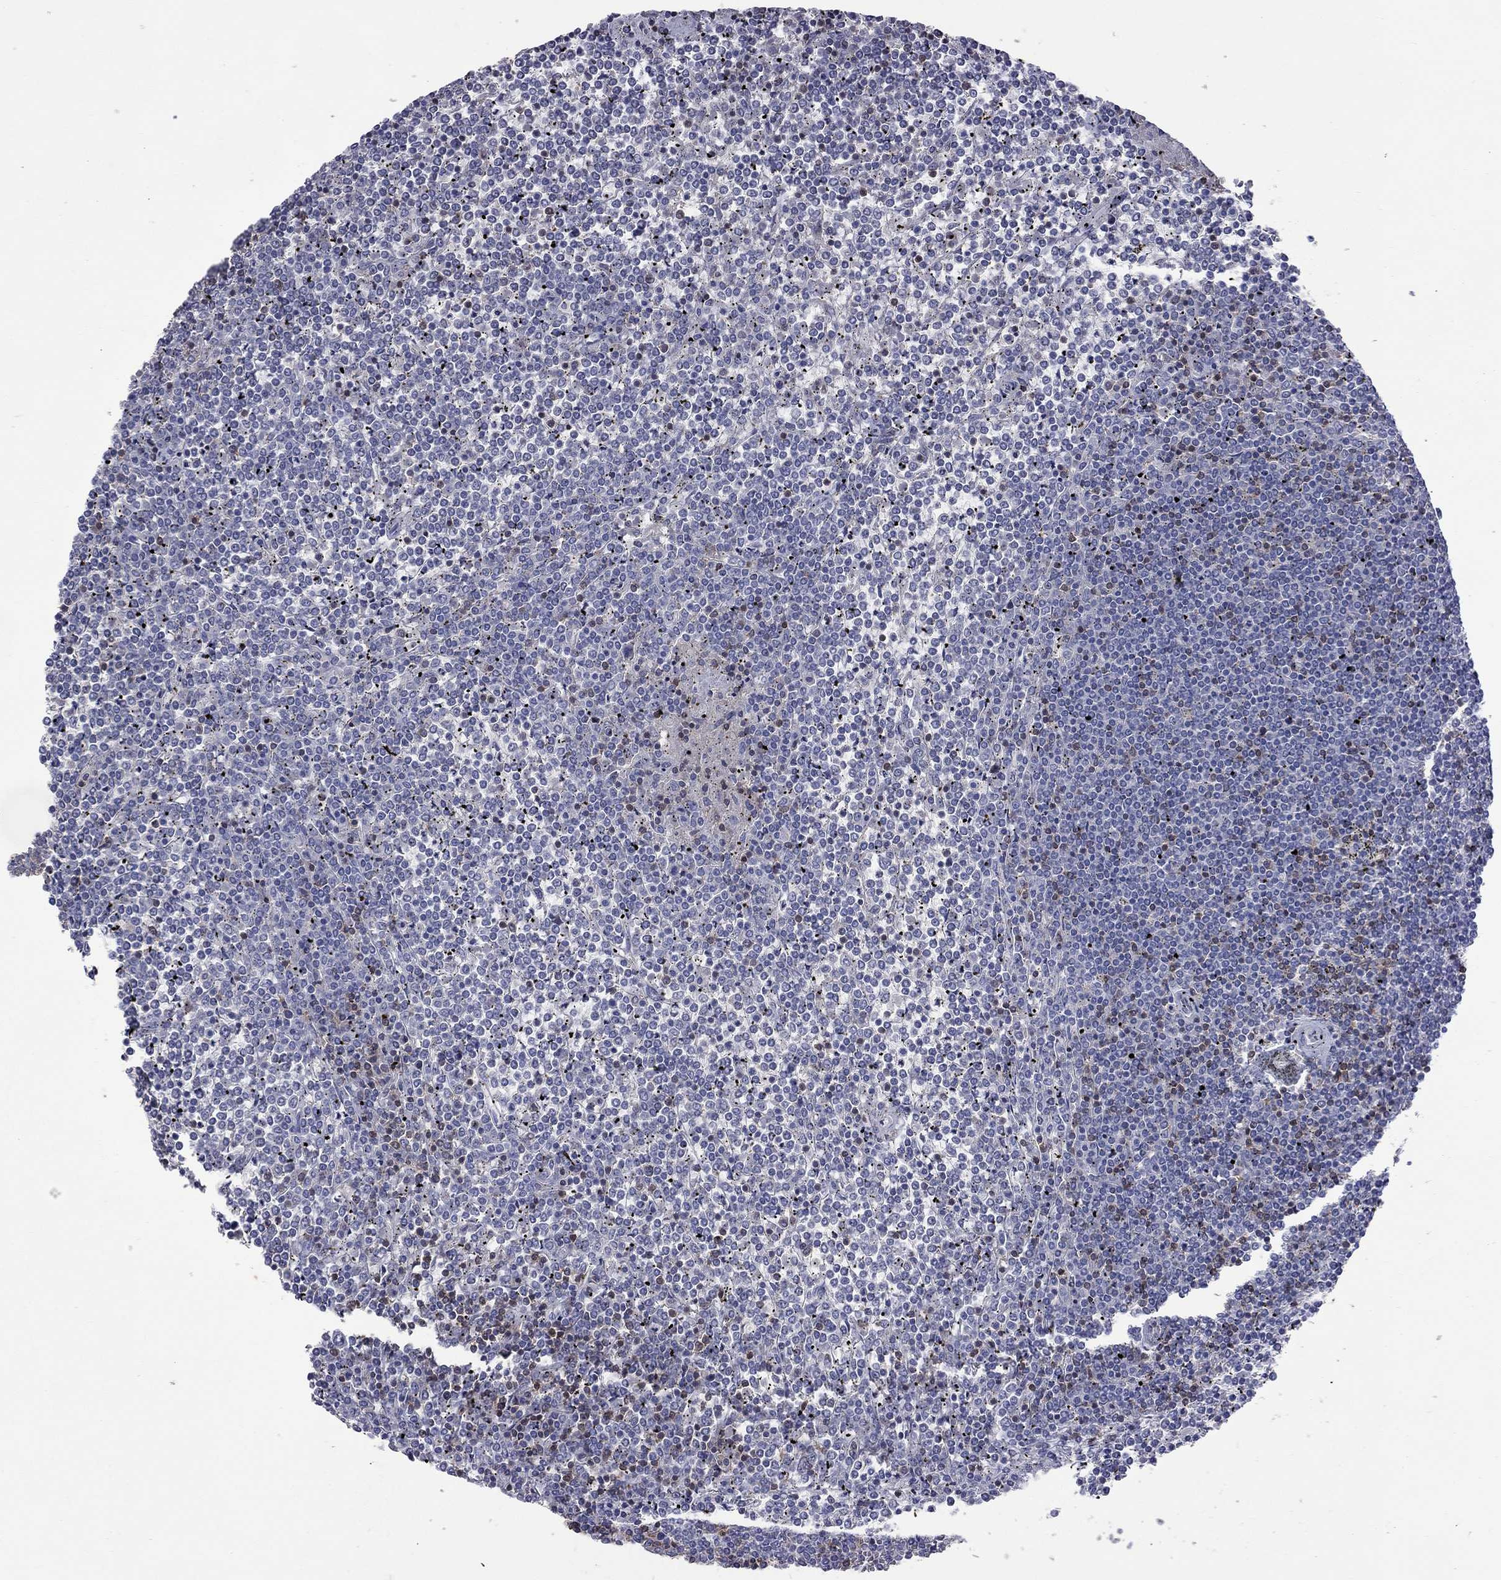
{"staining": {"intensity": "negative", "quantity": "none", "location": "none"}, "tissue": "lymphoma", "cell_type": "Tumor cells", "image_type": "cancer", "snomed": [{"axis": "morphology", "description": "Malignant lymphoma, non-Hodgkin's type, Low grade"}, {"axis": "topography", "description": "Spleen"}], "caption": "The IHC histopathology image has no significant staining in tumor cells of malignant lymphoma, non-Hodgkin's type (low-grade) tissue. (DAB (3,3'-diaminobenzidine) immunohistochemistry, high magnification).", "gene": "IPCEF1", "patient": {"sex": "female", "age": 19}}